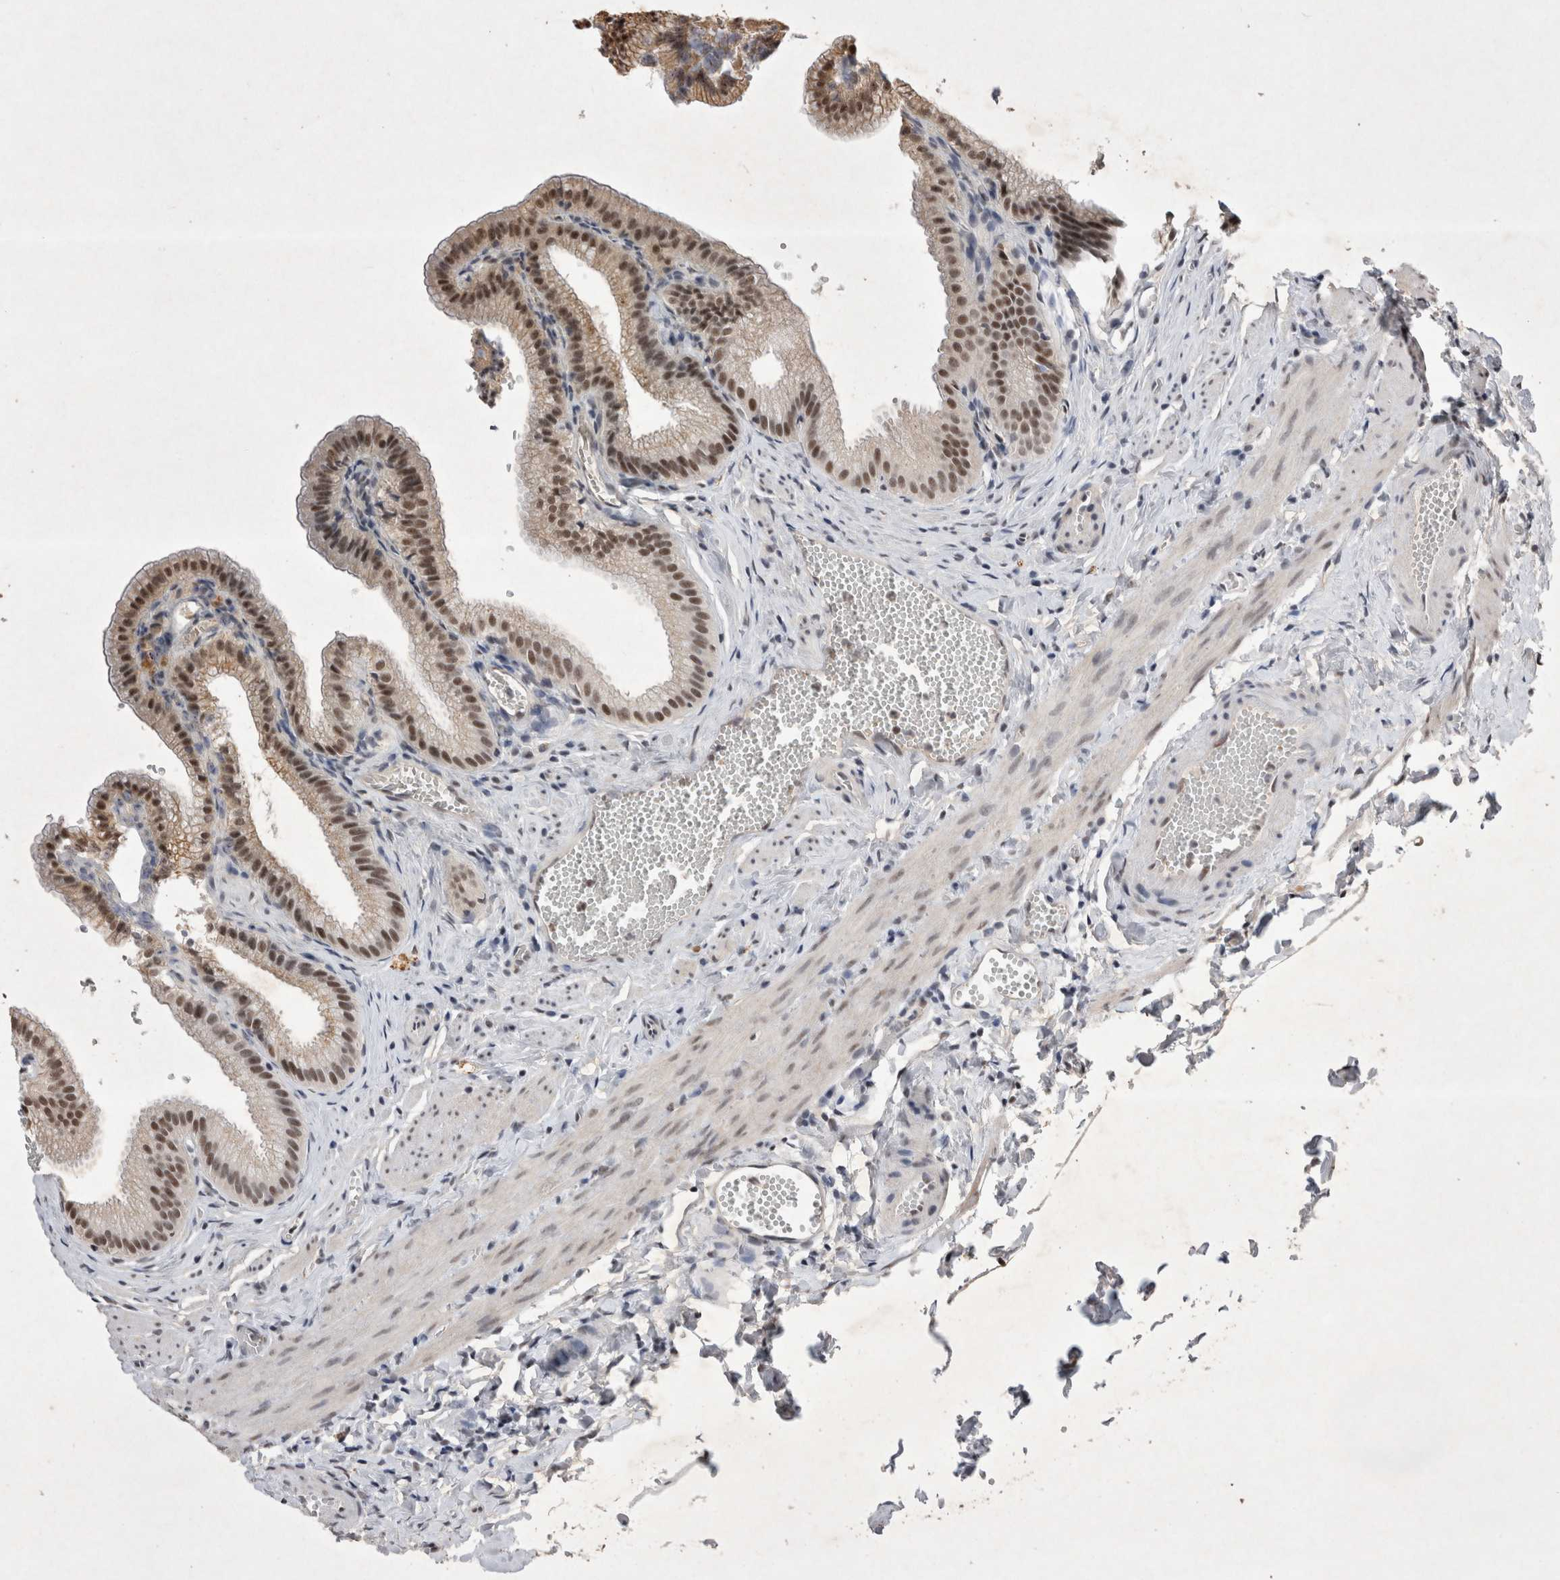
{"staining": {"intensity": "strong", "quantity": ">75%", "location": "nuclear"}, "tissue": "gallbladder", "cell_type": "Glandular cells", "image_type": "normal", "snomed": [{"axis": "morphology", "description": "Normal tissue, NOS"}, {"axis": "topography", "description": "Gallbladder"}], "caption": "Human gallbladder stained with a brown dye displays strong nuclear positive expression in about >75% of glandular cells.", "gene": "RBM6", "patient": {"sex": "male", "age": 38}}